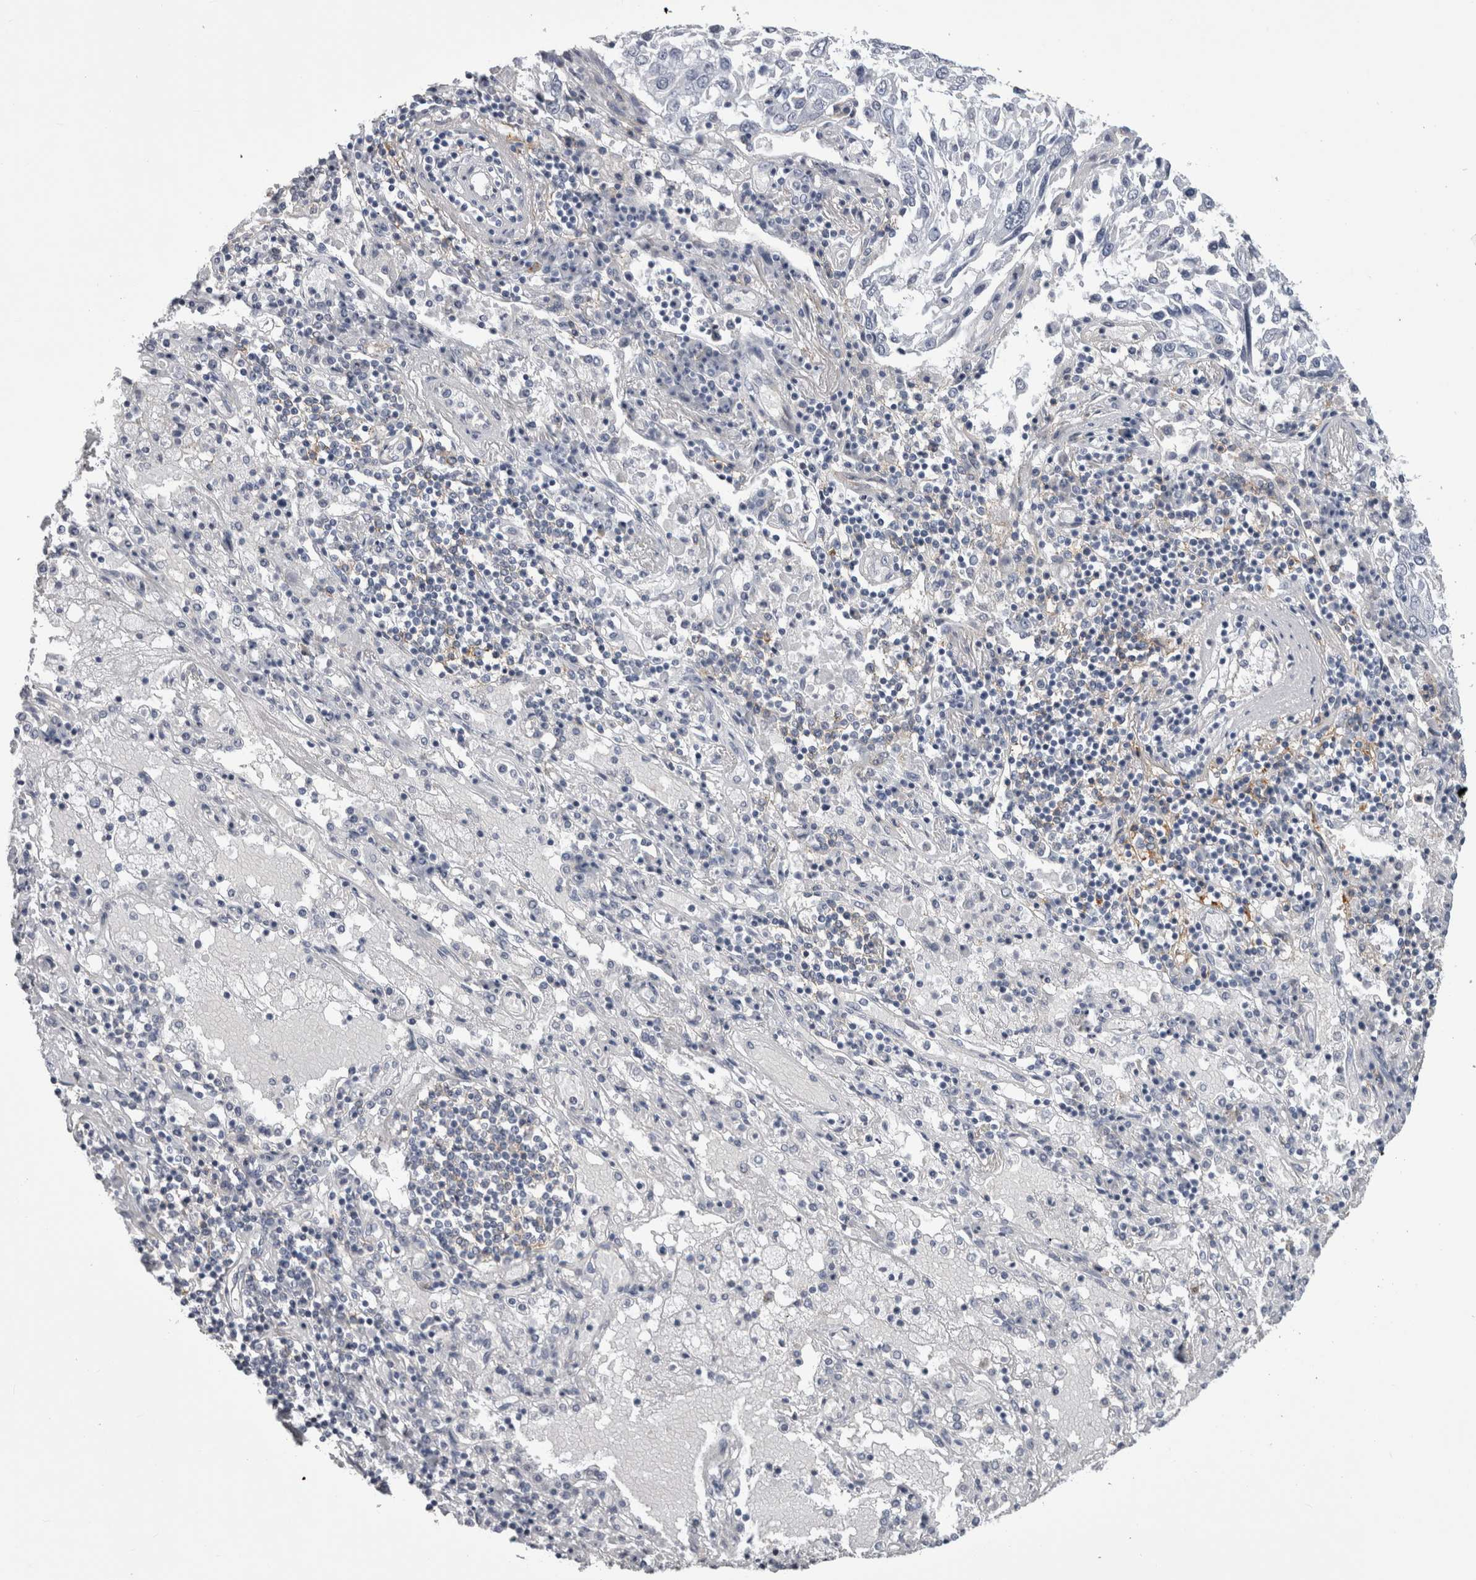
{"staining": {"intensity": "negative", "quantity": "none", "location": "none"}, "tissue": "lung cancer", "cell_type": "Tumor cells", "image_type": "cancer", "snomed": [{"axis": "morphology", "description": "Squamous cell carcinoma, NOS"}, {"axis": "topography", "description": "Lung"}], "caption": "There is no significant staining in tumor cells of squamous cell carcinoma (lung).", "gene": "AFMID", "patient": {"sex": "male", "age": 65}}